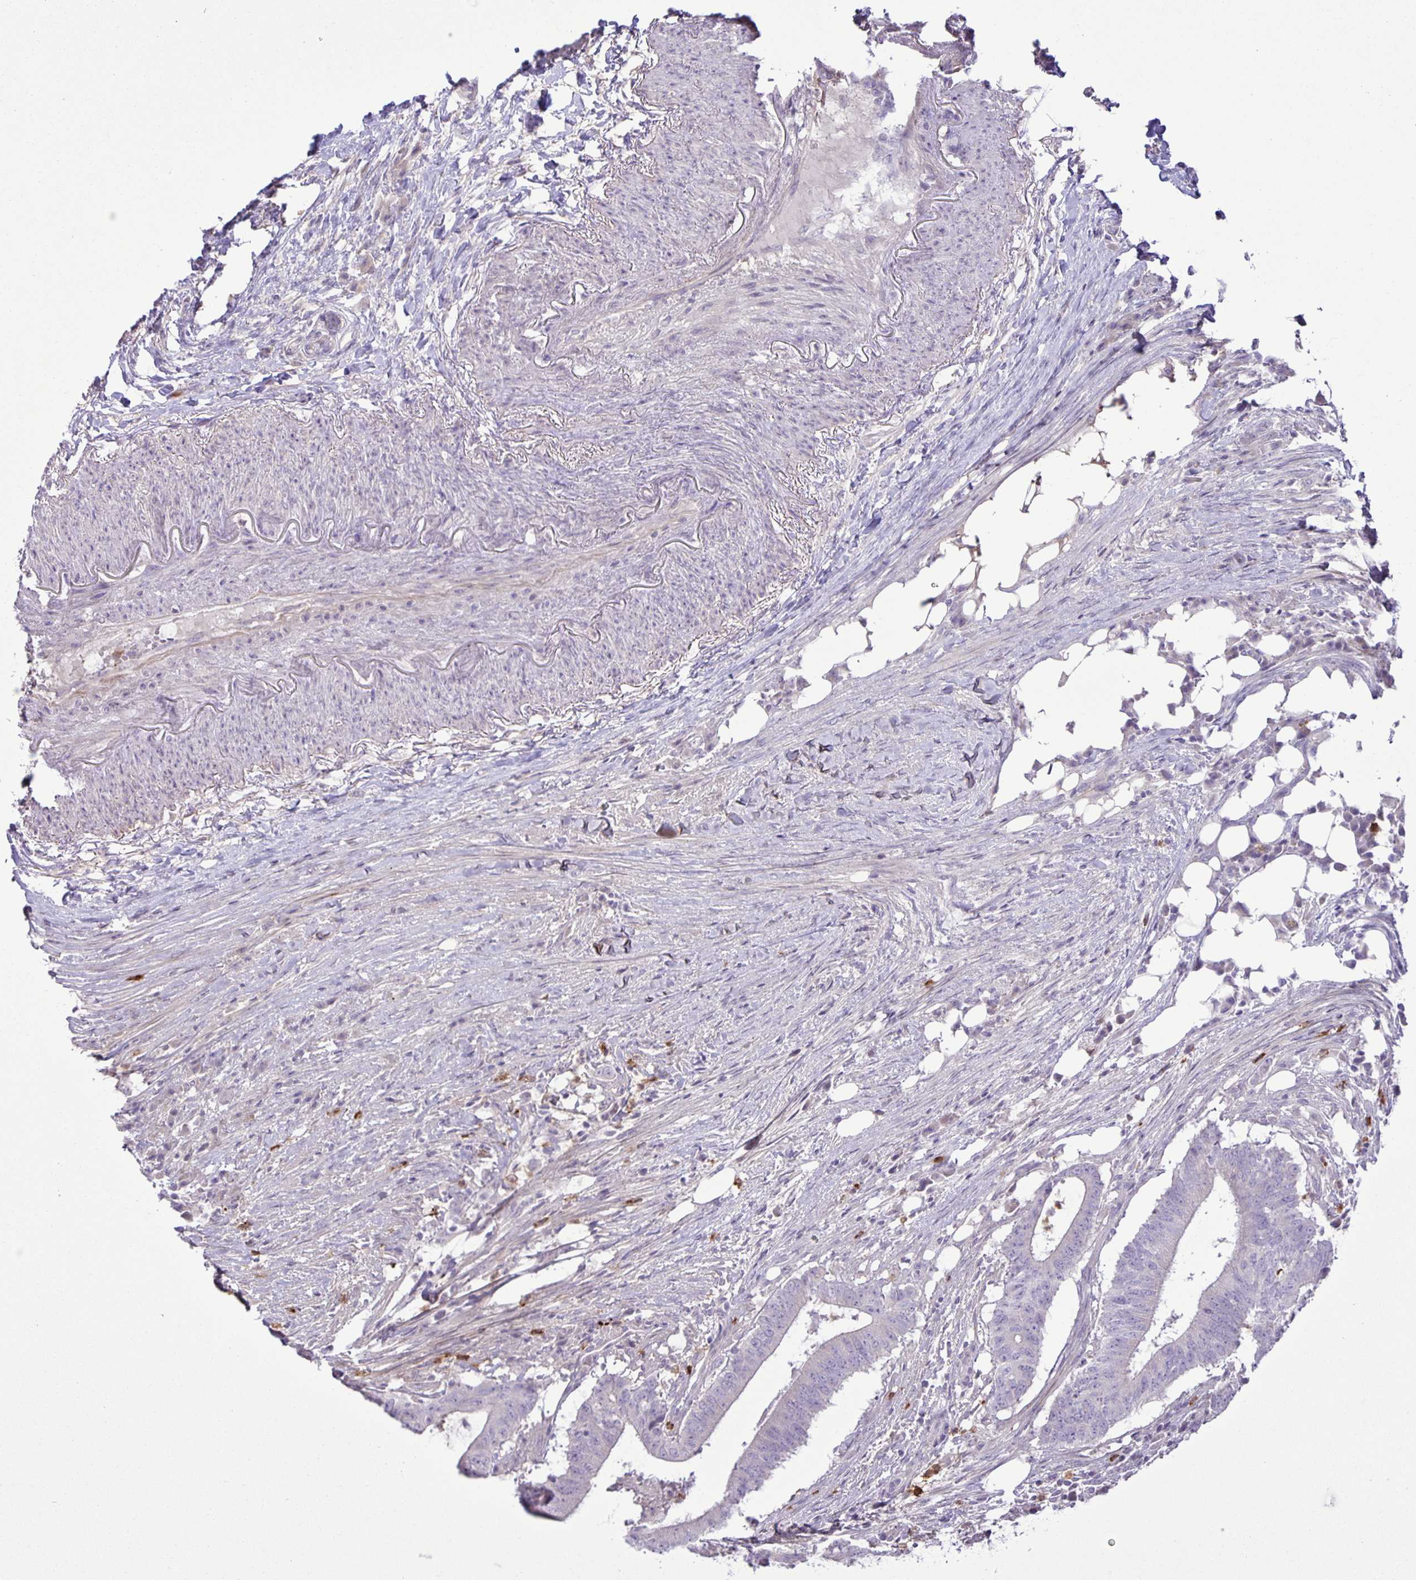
{"staining": {"intensity": "negative", "quantity": "none", "location": "none"}, "tissue": "colorectal cancer", "cell_type": "Tumor cells", "image_type": "cancer", "snomed": [{"axis": "morphology", "description": "Adenocarcinoma, NOS"}, {"axis": "topography", "description": "Colon"}], "caption": "Immunohistochemical staining of colorectal cancer exhibits no significant expression in tumor cells.", "gene": "ADCK1", "patient": {"sex": "female", "age": 43}}